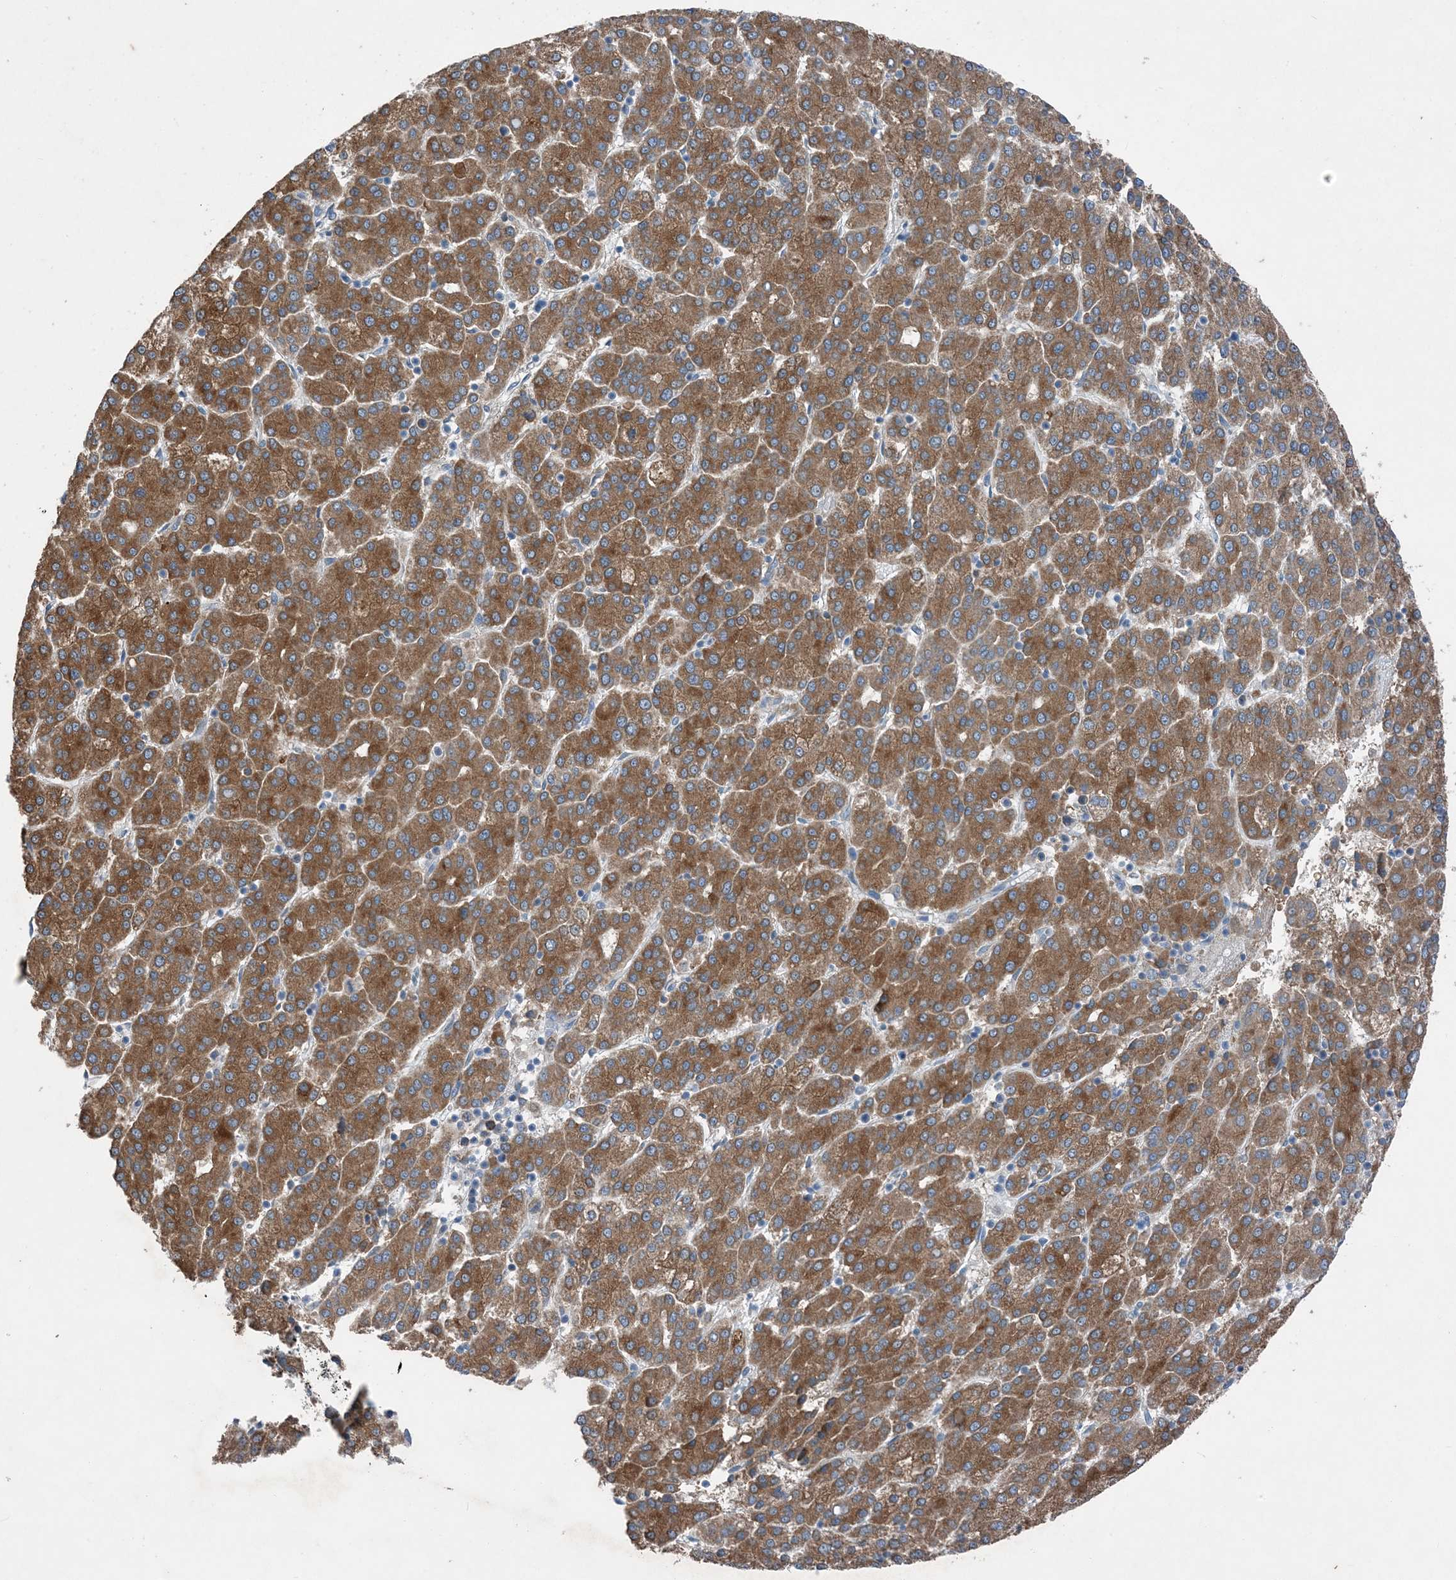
{"staining": {"intensity": "moderate", "quantity": ">75%", "location": "cytoplasmic/membranous"}, "tissue": "liver cancer", "cell_type": "Tumor cells", "image_type": "cancer", "snomed": [{"axis": "morphology", "description": "Carcinoma, Hepatocellular, NOS"}, {"axis": "topography", "description": "Liver"}], "caption": "Tumor cells demonstrate moderate cytoplasmic/membranous expression in approximately >75% of cells in liver hepatocellular carcinoma.", "gene": "DHX30", "patient": {"sex": "female", "age": 58}}